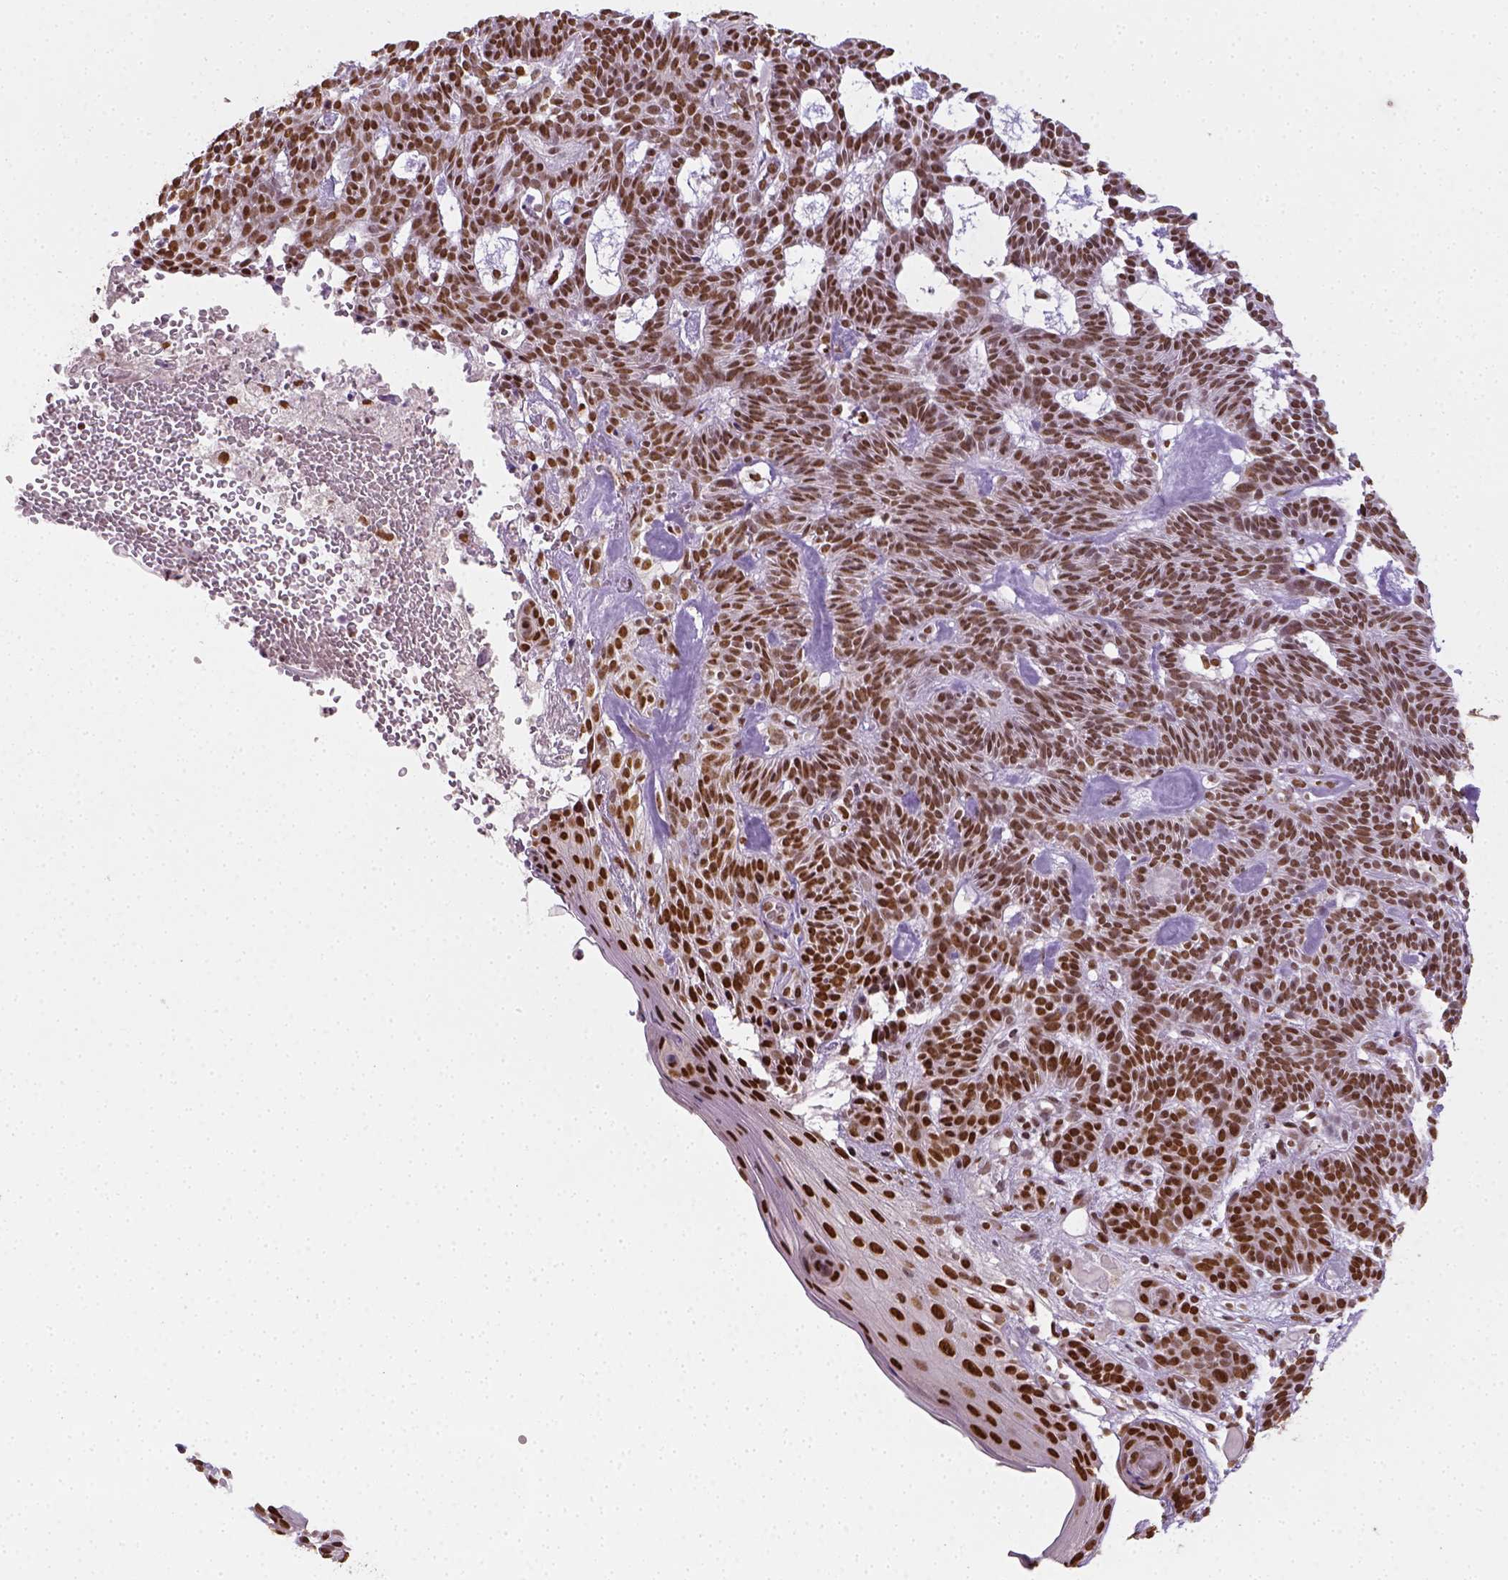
{"staining": {"intensity": "strong", "quantity": ">75%", "location": "nuclear"}, "tissue": "skin cancer", "cell_type": "Tumor cells", "image_type": "cancer", "snomed": [{"axis": "morphology", "description": "Basal cell carcinoma"}, {"axis": "topography", "description": "Skin"}], "caption": "Skin cancer stained with DAB IHC displays high levels of strong nuclear positivity in approximately >75% of tumor cells.", "gene": "FANCE", "patient": {"sex": "male", "age": 85}}